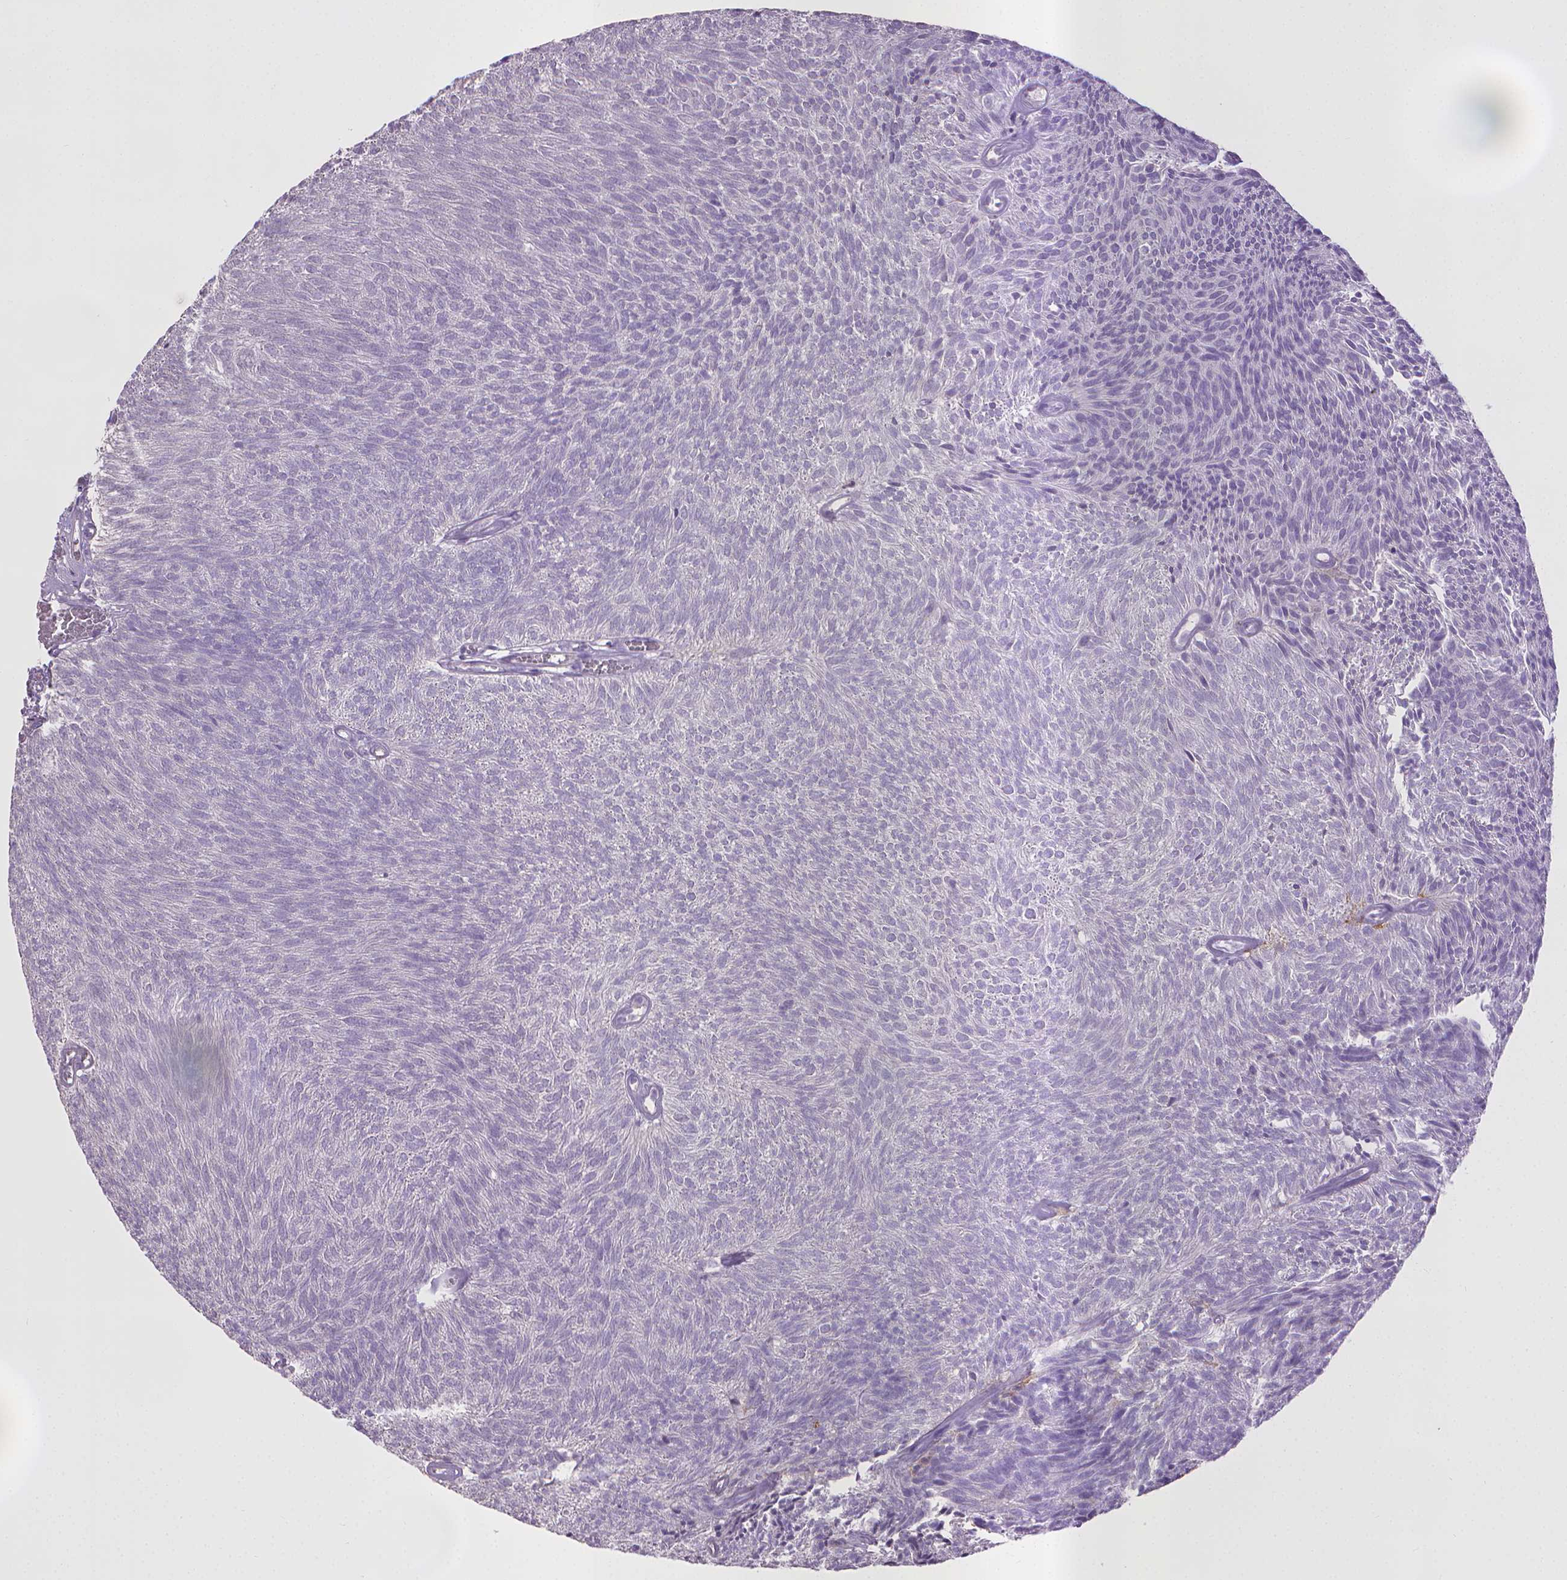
{"staining": {"intensity": "negative", "quantity": "none", "location": "none"}, "tissue": "urothelial cancer", "cell_type": "Tumor cells", "image_type": "cancer", "snomed": [{"axis": "morphology", "description": "Urothelial carcinoma, Low grade"}, {"axis": "topography", "description": "Urinary bladder"}], "caption": "This is a photomicrograph of immunohistochemistry staining of low-grade urothelial carcinoma, which shows no positivity in tumor cells.", "gene": "CPM", "patient": {"sex": "male", "age": 77}}